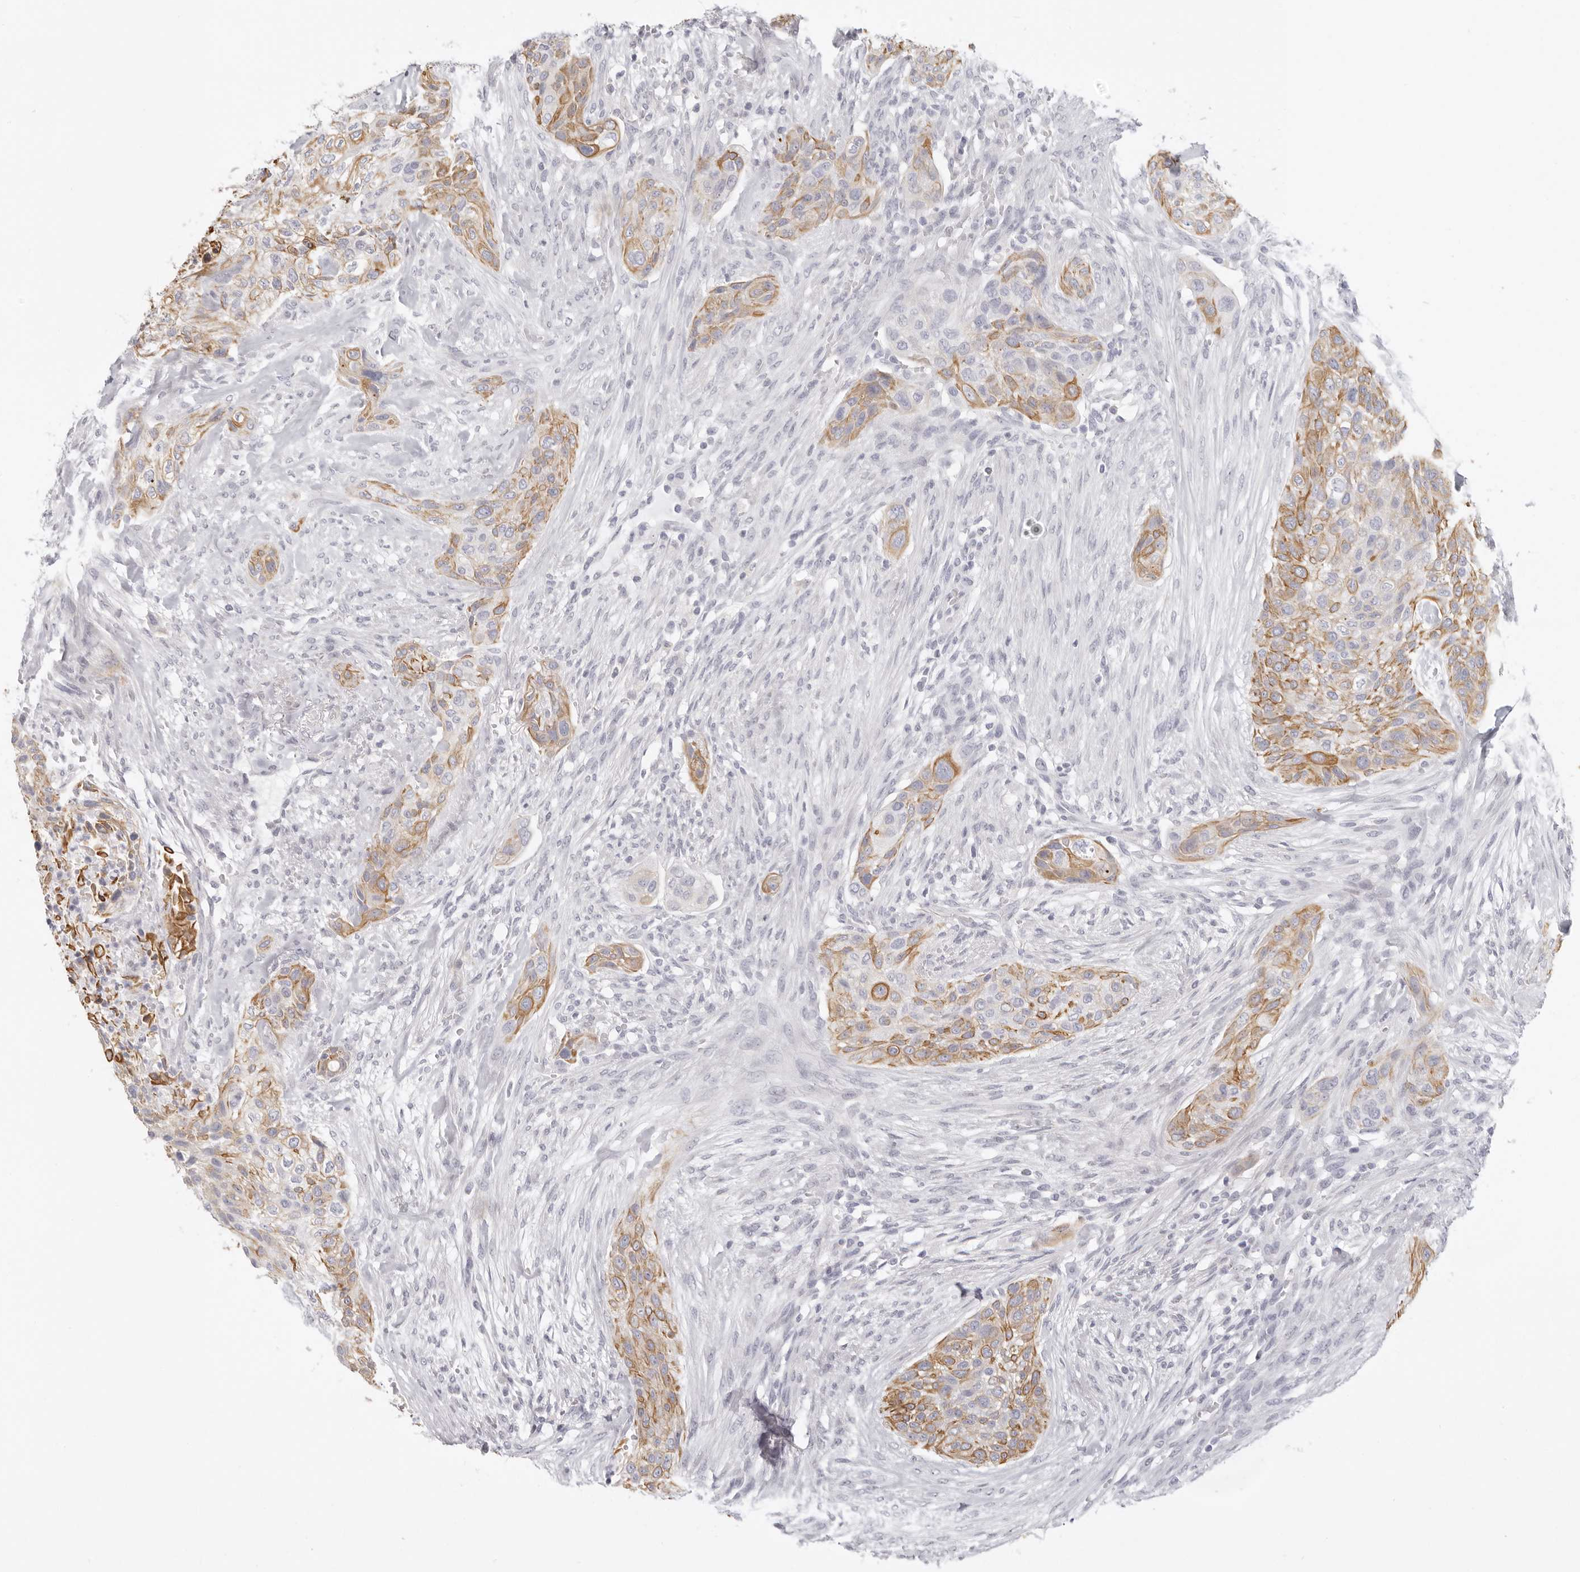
{"staining": {"intensity": "moderate", "quantity": ">75%", "location": "cytoplasmic/membranous"}, "tissue": "urothelial cancer", "cell_type": "Tumor cells", "image_type": "cancer", "snomed": [{"axis": "morphology", "description": "Urothelial carcinoma, High grade"}, {"axis": "topography", "description": "Urinary bladder"}], "caption": "Immunohistochemistry image of urothelial cancer stained for a protein (brown), which displays medium levels of moderate cytoplasmic/membranous expression in about >75% of tumor cells.", "gene": "RXFP1", "patient": {"sex": "male", "age": 35}}